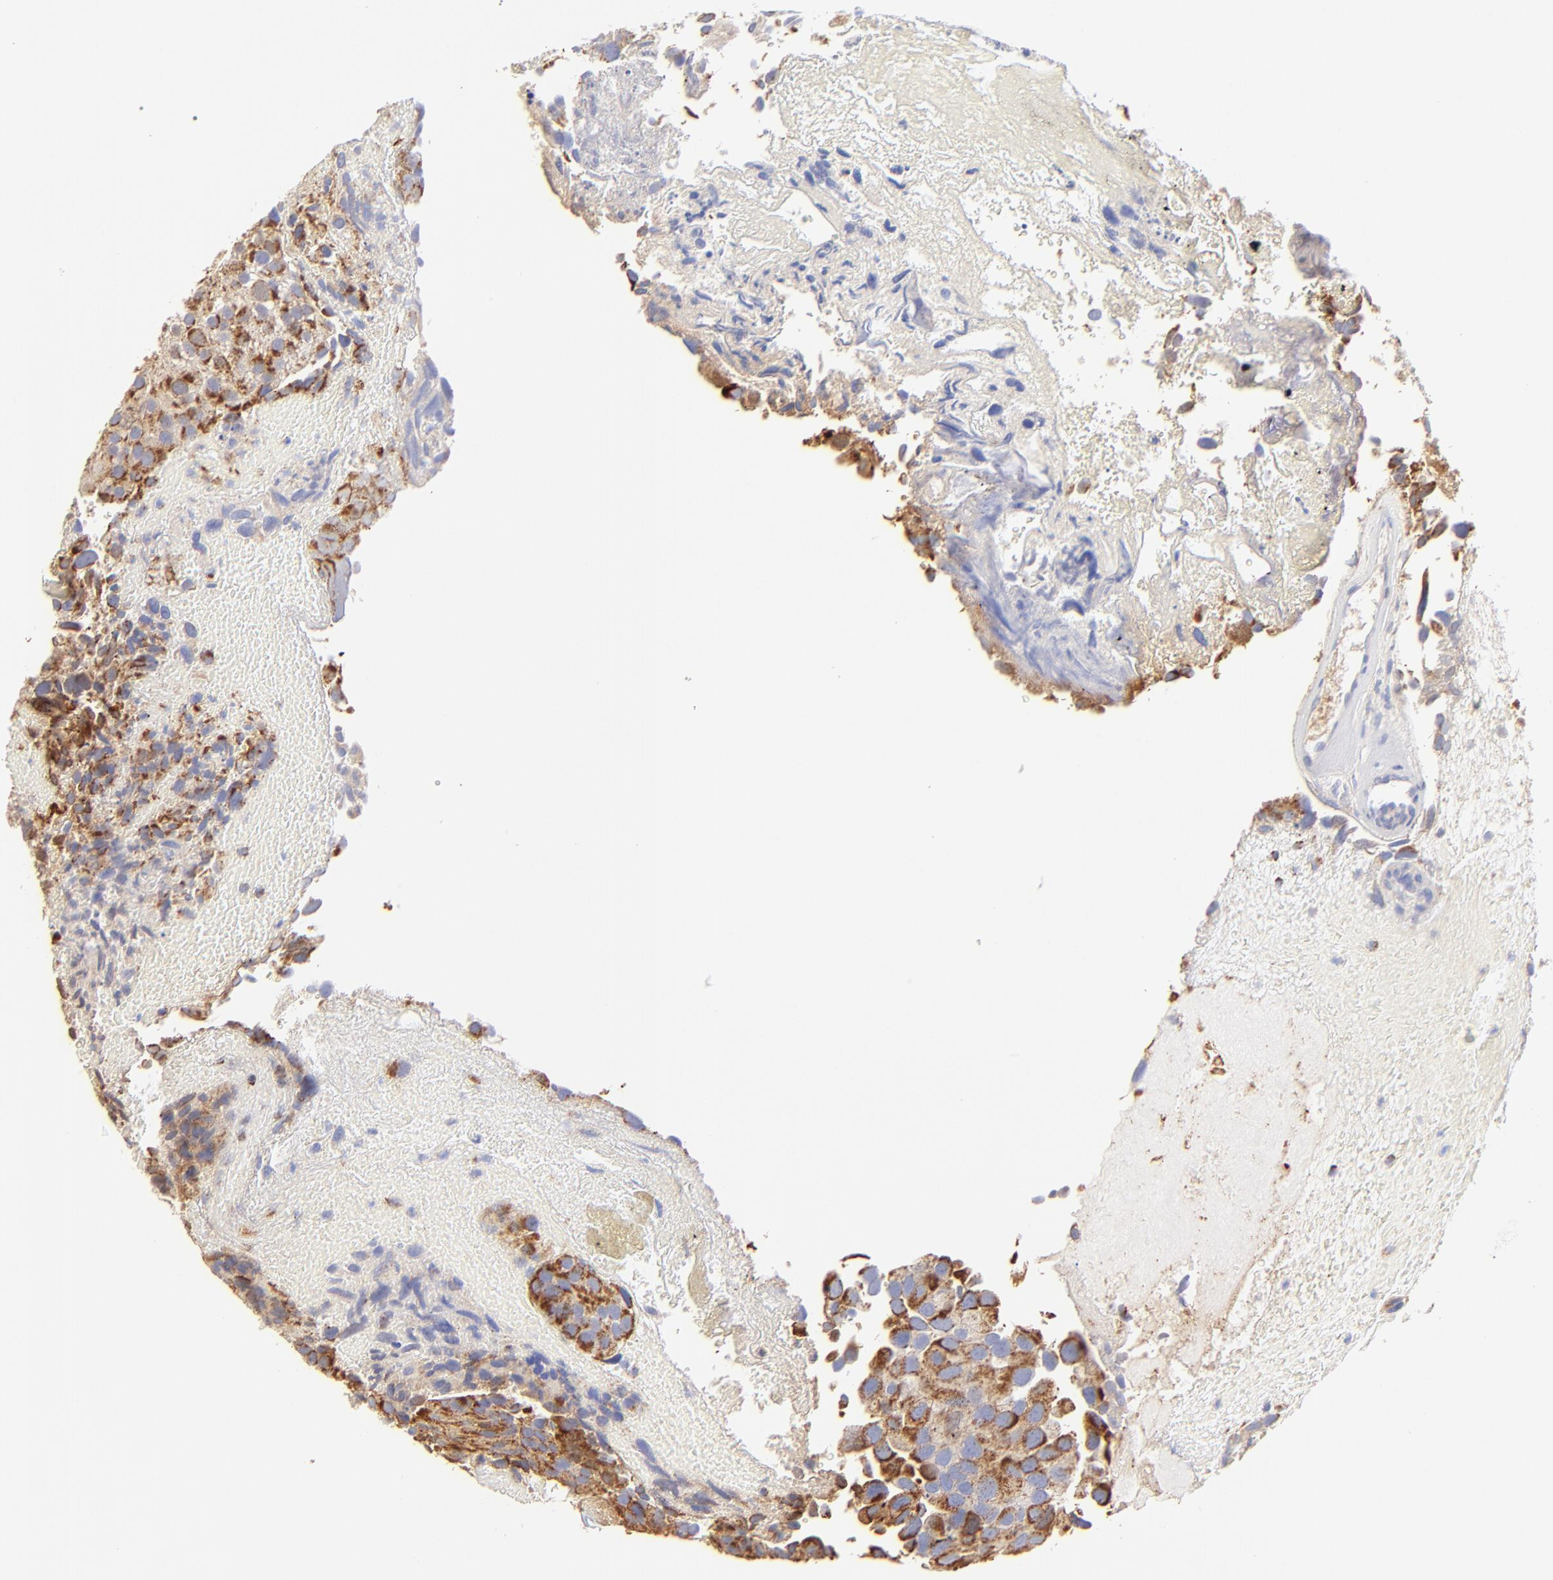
{"staining": {"intensity": "moderate", "quantity": ">75%", "location": "cytoplasmic/membranous"}, "tissue": "urothelial cancer", "cell_type": "Tumor cells", "image_type": "cancer", "snomed": [{"axis": "morphology", "description": "Urothelial carcinoma, High grade"}, {"axis": "topography", "description": "Urinary bladder"}], "caption": "Protein staining exhibits moderate cytoplasmic/membranous positivity in about >75% of tumor cells in high-grade urothelial carcinoma.", "gene": "ECH1", "patient": {"sex": "male", "age": 72}}